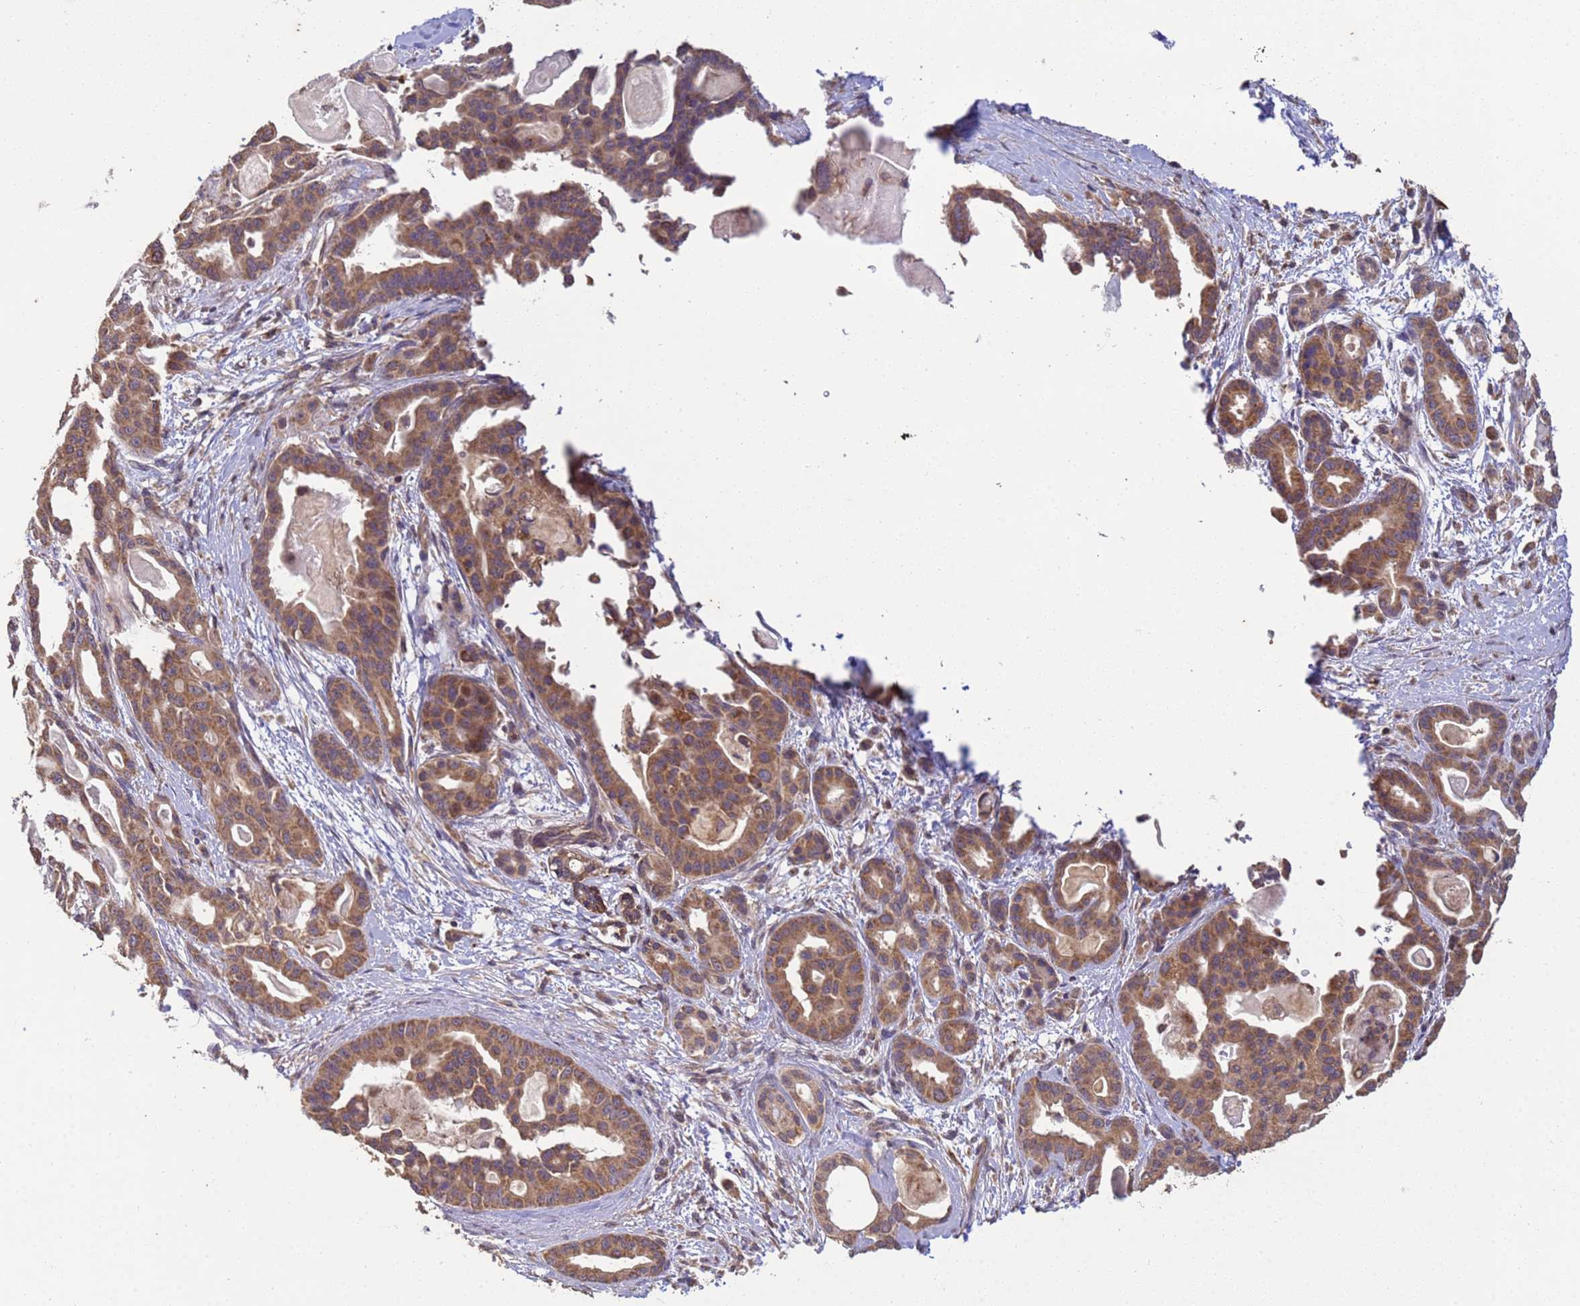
{"staining": {"intensity": "moderate", "quantity": ">75%", "location": "cytoplasmic/membranous"}, "tissue": "pancreatic cancer", "cell_type": "Tumor cells", "image_type": "cancer", "snomed": [{"axis": "morphology", "description": "Adenocarcinoma, NOS"}, {"axis": "topography", "description": "Pancreas"}], "caption": "DAB (3,3'-diaminobenzidine) immunohistochemical staining of human pancreatic cancer exhibits moderate cytoplasmic/membranous protein positivity in approximately >75% of tumor cells.", "gene": "P2RX7", "patient": {"sex": "male", "age": 63}}